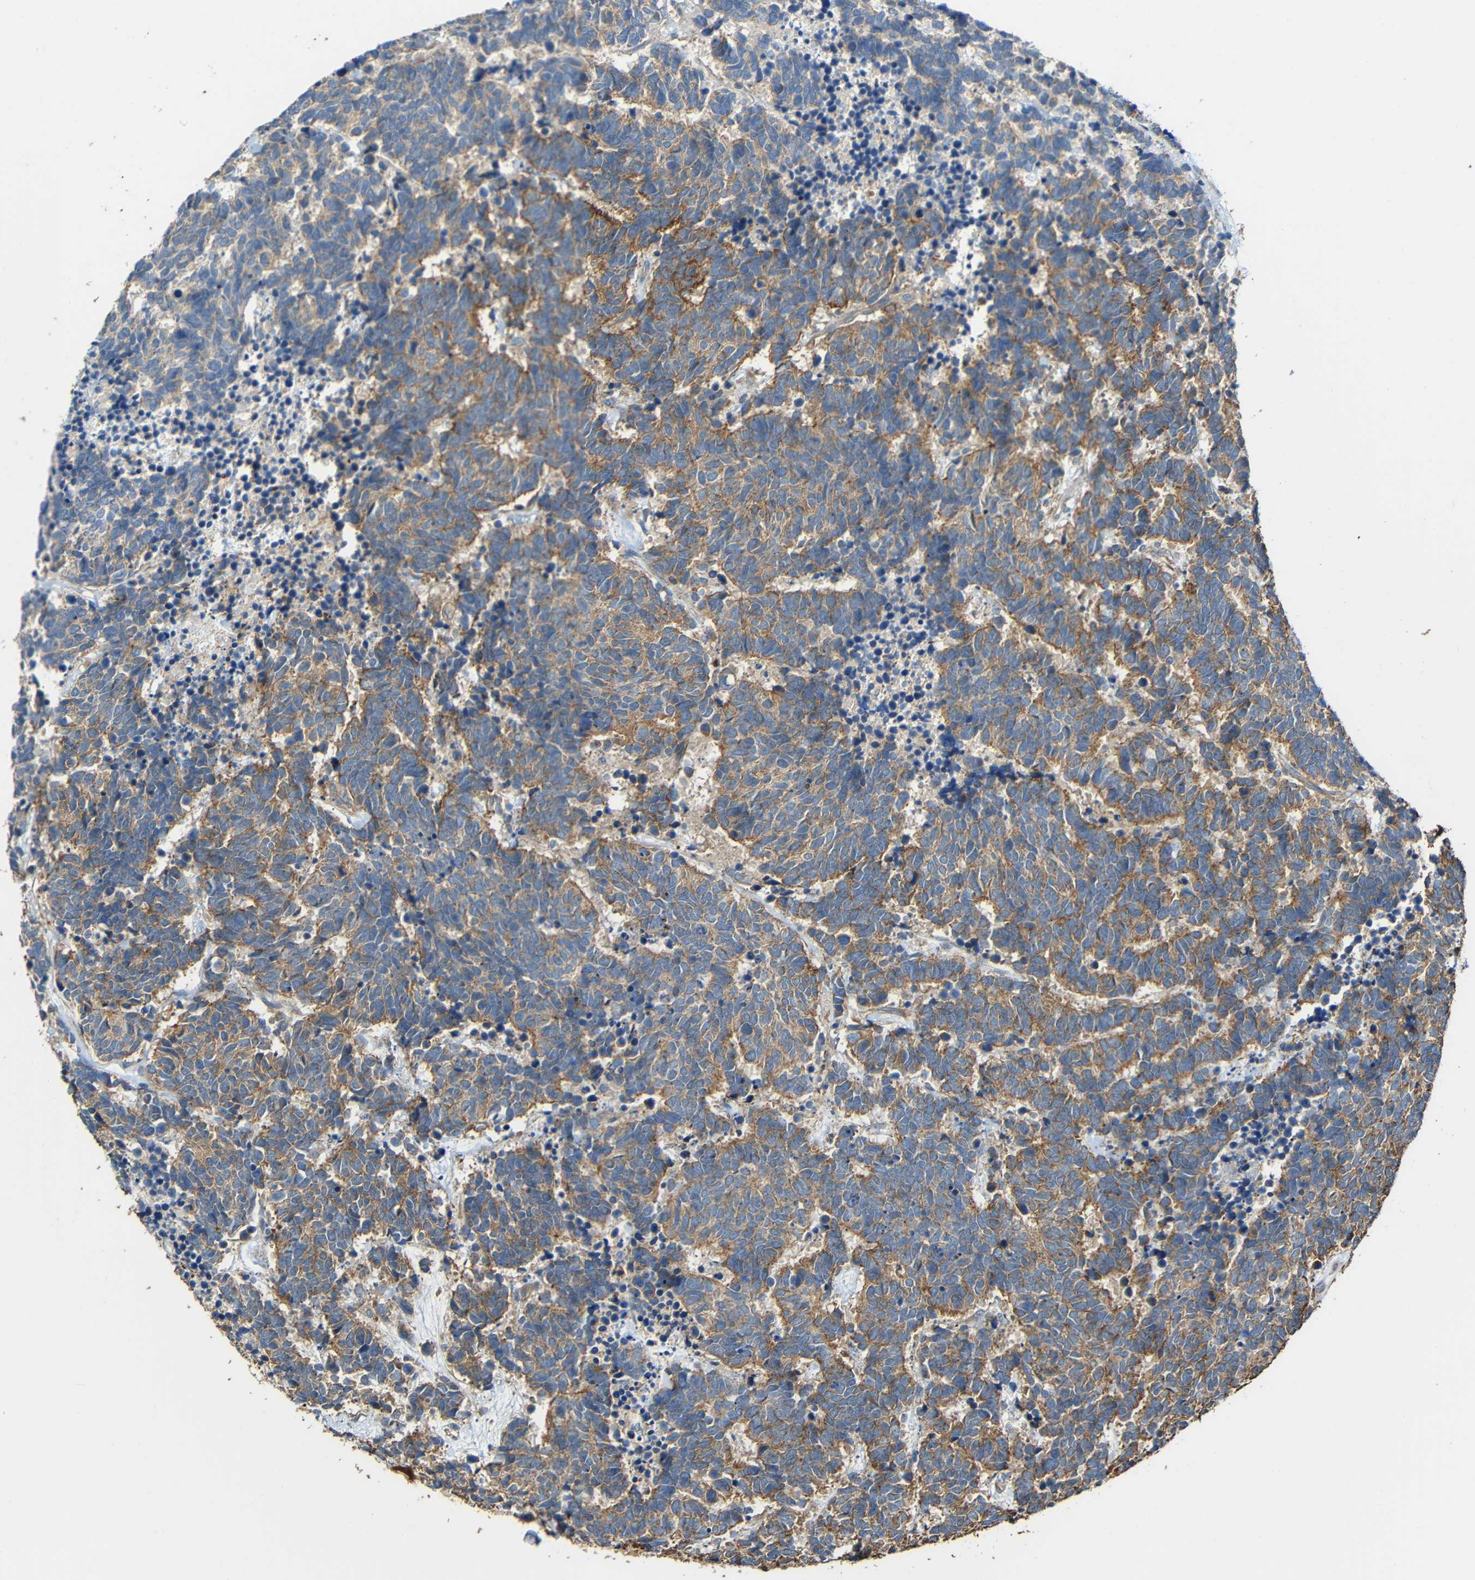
{"staining": {"intensity": "moderate", "quantity": ">75%", "location": "cytoplasmic/membranous"}, "tissue": "carcinoid", "cell_type": "Tumor cells", "image_type": "cancer", "snomed": [{"axis": "morphology", "description": "Carcinoma, NOS"}, {"axis": "morphology", "description": "Carcinoid, malignant, NOS"}, {"axis": "topography", "description": "Urinary bladder"}], "caption": "Protein expression analysis of carcinoid (malignant) exhibits moderate cytoplasmic/membranous expression in about >75% of tumor cells. The protein of interest is stained brown, and the nuclei are stained in blue (DAB (3,3'-diaminobenzidine) IHC with brightfield microscopy, high magnification).", "gene": "RHOT2", "patient": {"sex": "male", "age": 57}}